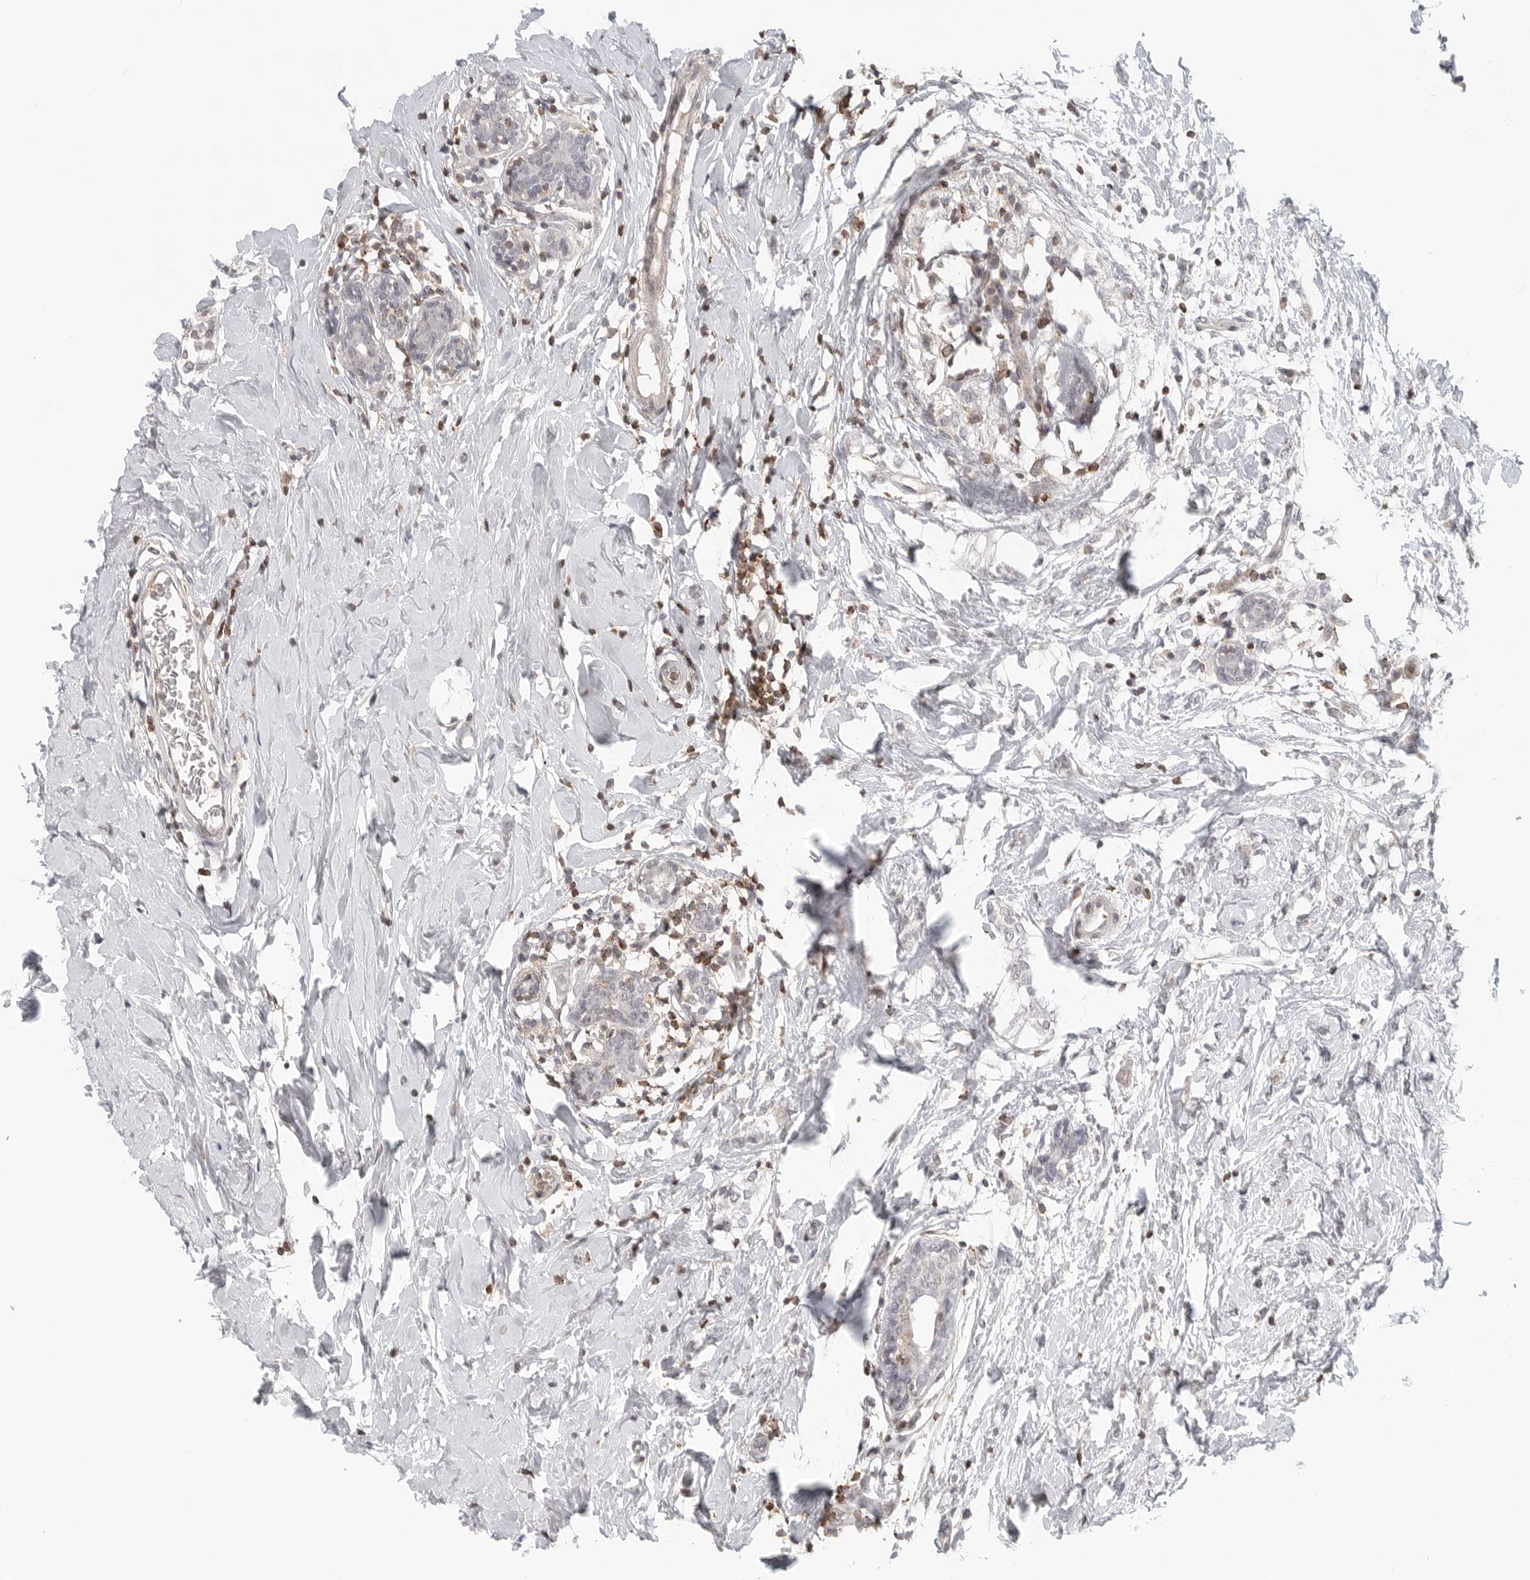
{"staining": {"intensity": "negative", "quantity": "none", "location": "none"}, "tissue": "breast cancer", "cell_type": "Tumor cells", "image_type": "cancer", "snomed": [{"axis": "morphology", "description": "Normal tissue, NOS"}, {"axis": "morphology", "description": "Lobular carcinoma"}, {"axis": "topography", "description": "Breast"}], "caption": "Immunohistochemistry of human breast cancer (lobular carcinoma) shows no staining in tumor cells.", "gene": "SH3KBP1", "patient": {"sex": "female", "age": 47}}